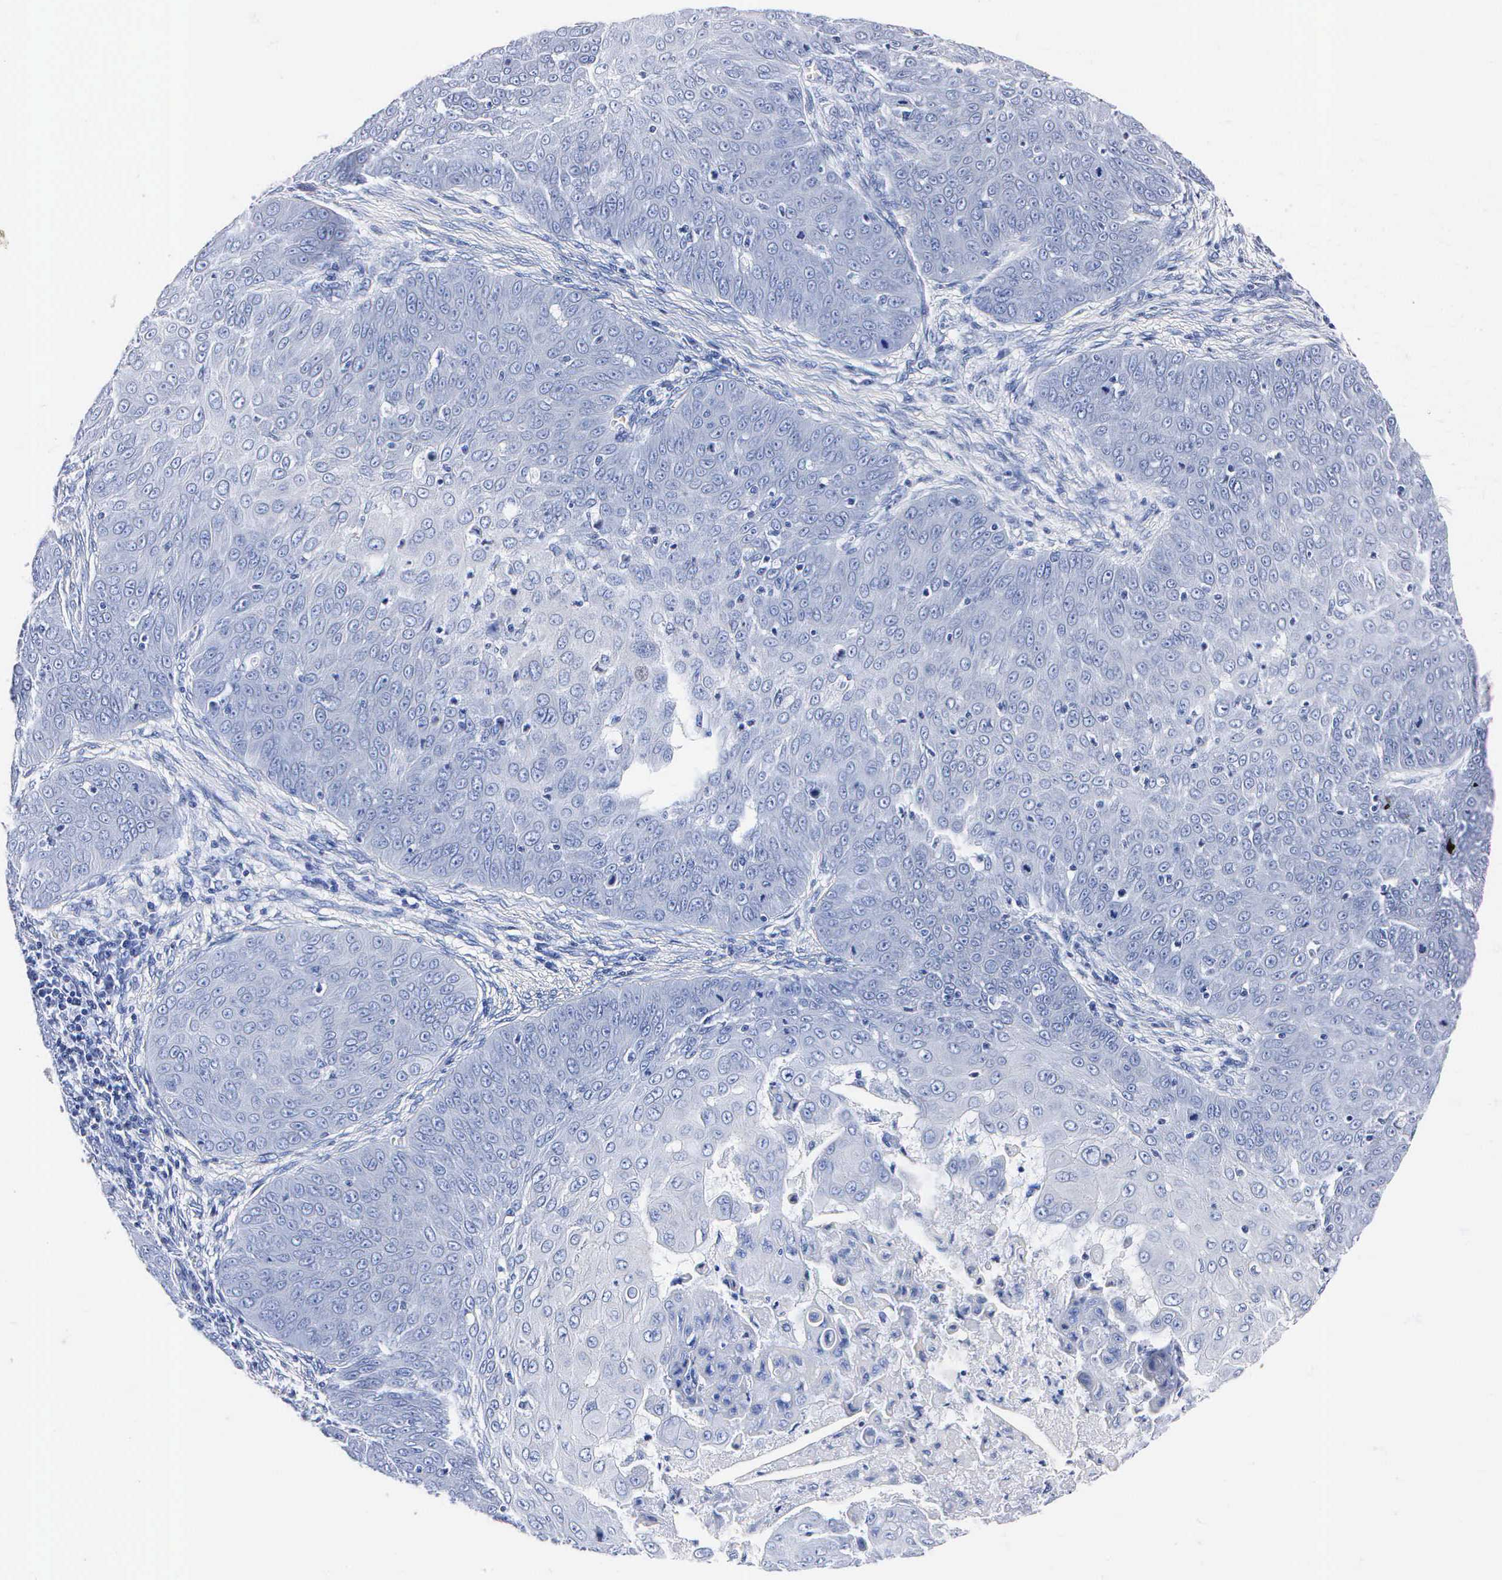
{"staining": {"intensity": "negative", "quantity": "none", "location": "none"}, "tissue": "skin cancer", "cell_type": "Tumor cells", "image_type": "cancer", "snomed": [{"axis": "morphology", "description": "Squamous cell carcinoma, NOS"}, {"axis": "topography", "description": "Skin"}], "caption": "A micrograph of skin squamous cell carcinoma stained for a protein demonstrates no brown staining in tumor cells. Brightfield microscopy of immunohistochemistry (IHC) stained with DAB (brown) and hematoxylin (blue), captured at high magnification.", "gene": "ENO2", "patient": {"sex": "male", "age": 82}}